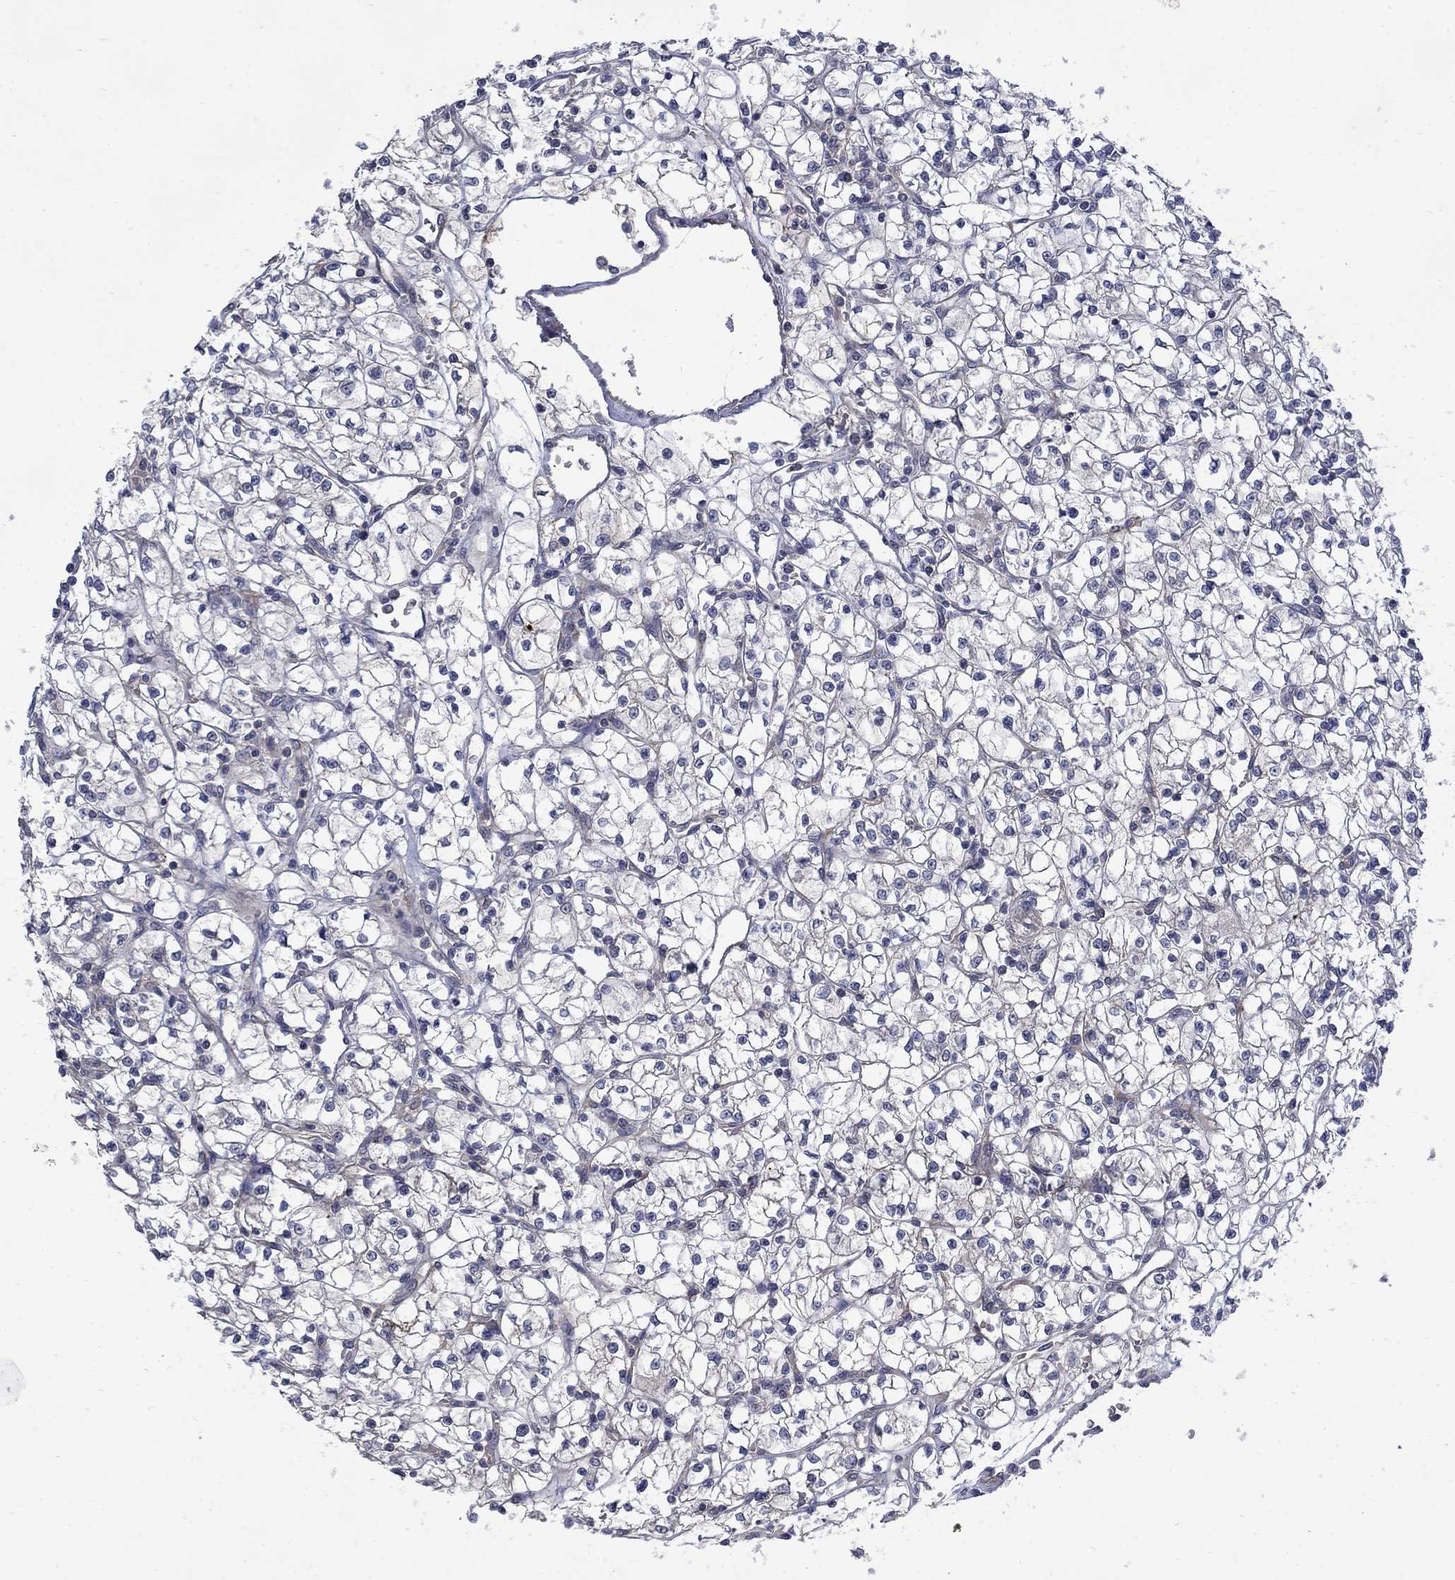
{"staining": {"intensity": "negative", "quantity": "none", "location": "none"}, "tissue": "renal cancer", "cell_type": "Tumor cells", "image_type": "cancer", "snomed": [{"axis": "morphology", "description": "Adenocarcinoma, NOS"}, {"axis": "topography", "description": "Kidney"}], "caption": "A micrograph of renal cancer stained for a protein exhibits no brown staining in tumor cells.", "gene": "HSPA12A", "patient": {"sex": "female", "age": 64}}